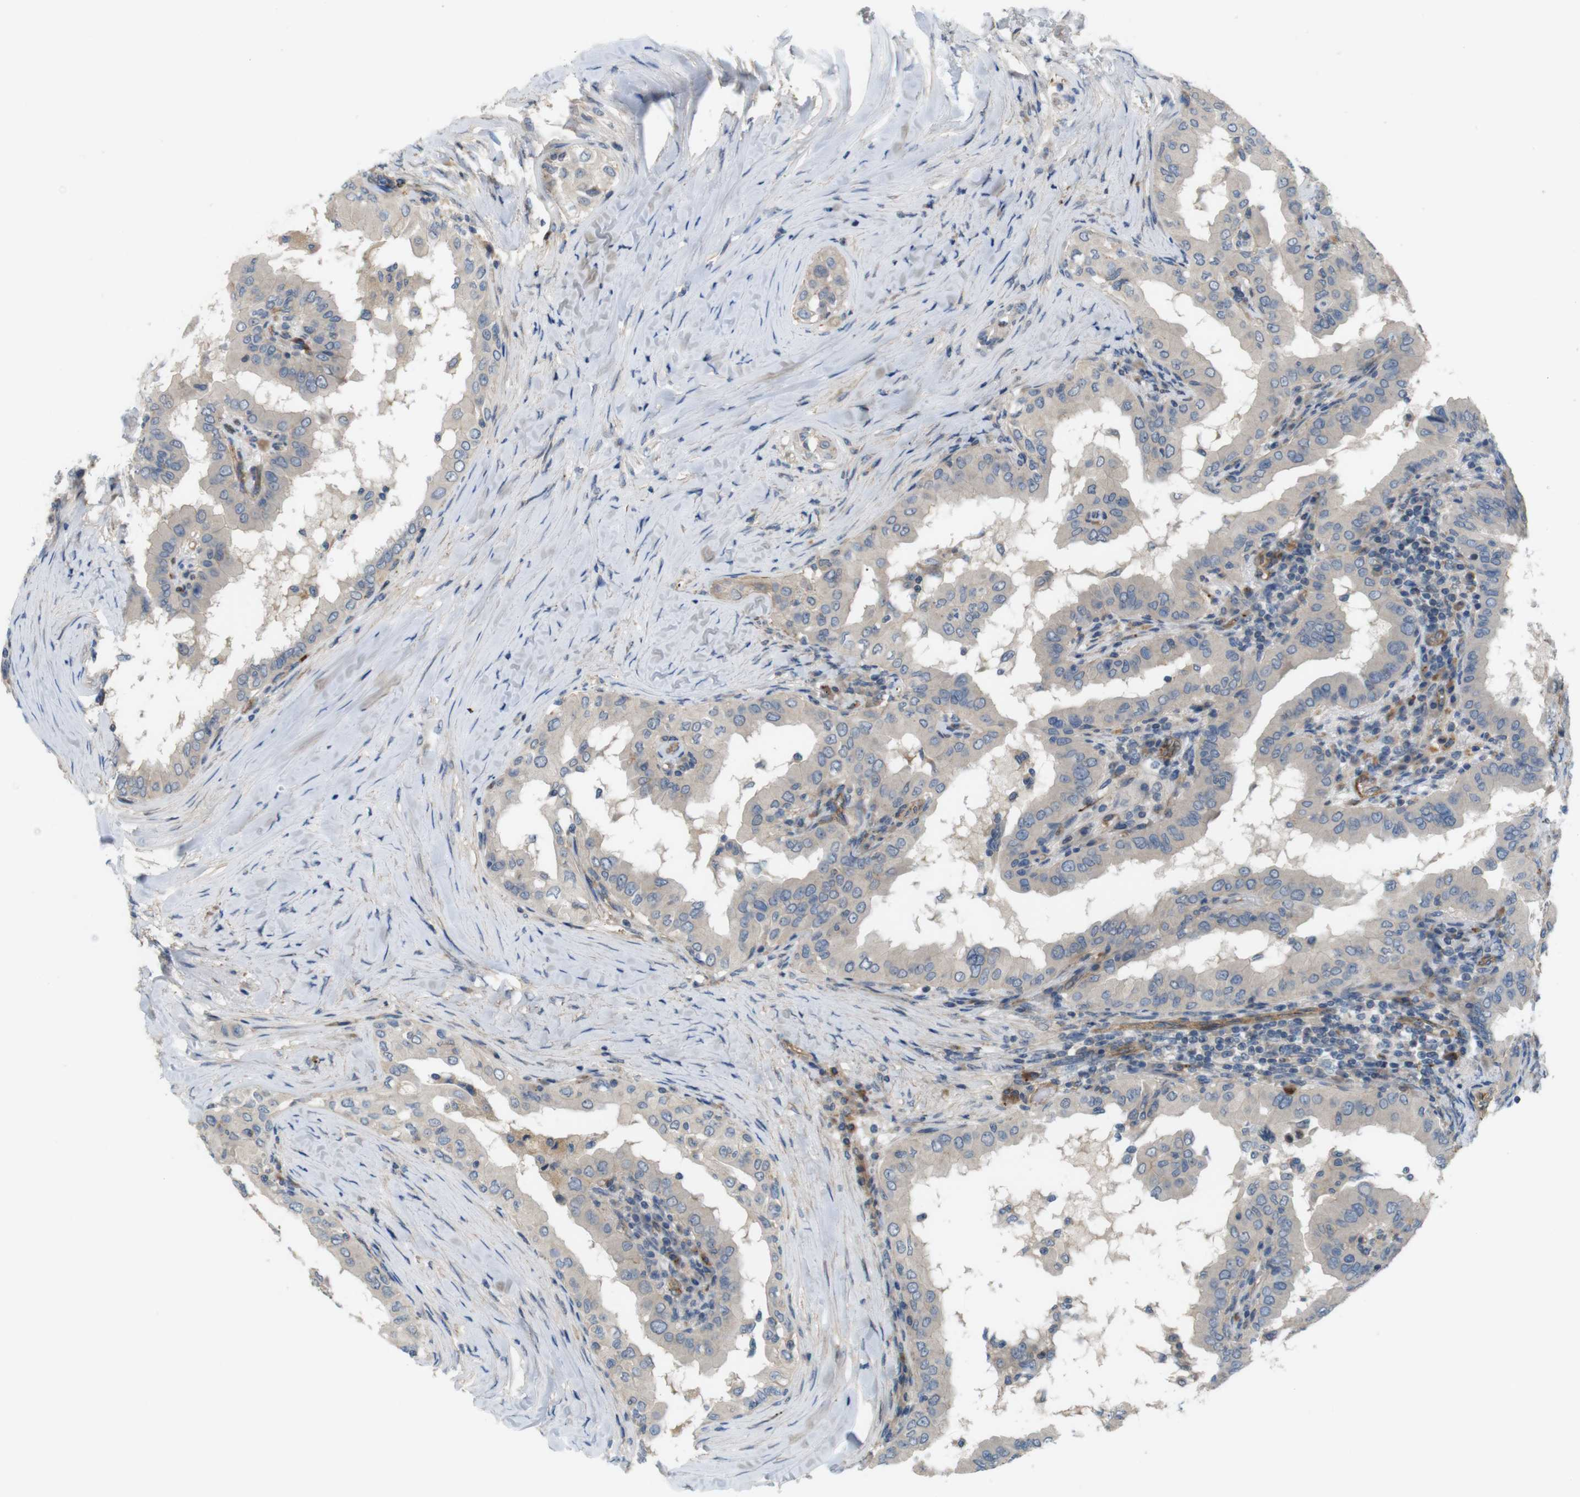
{"staining": {"intensity": "weak", "quantity": ">75%", "location": "cytoplasmic/membranous"}, "tissue": "thyroid cancer", "cell_type": "Tumor cells", "image_type": "cancer", "snomed": [{"axis": "morphology", "description": "Papillary adenocarcinoma, NOS"}, {"axis": "topography", "description": "Thyroid gland"}], "caption": "Protein positivity by immunohistochemistry (IHC) demonstrates weak cytoplasmic/membranous expression in approximately >75% of tumor cells in thyroid cancer (papillary adenocarcinoma). (brown staining indicates protein expression, while blue staining denotes nuclei).", "gene": "BVES", "patient": {"sex": "male", "age": 33}}